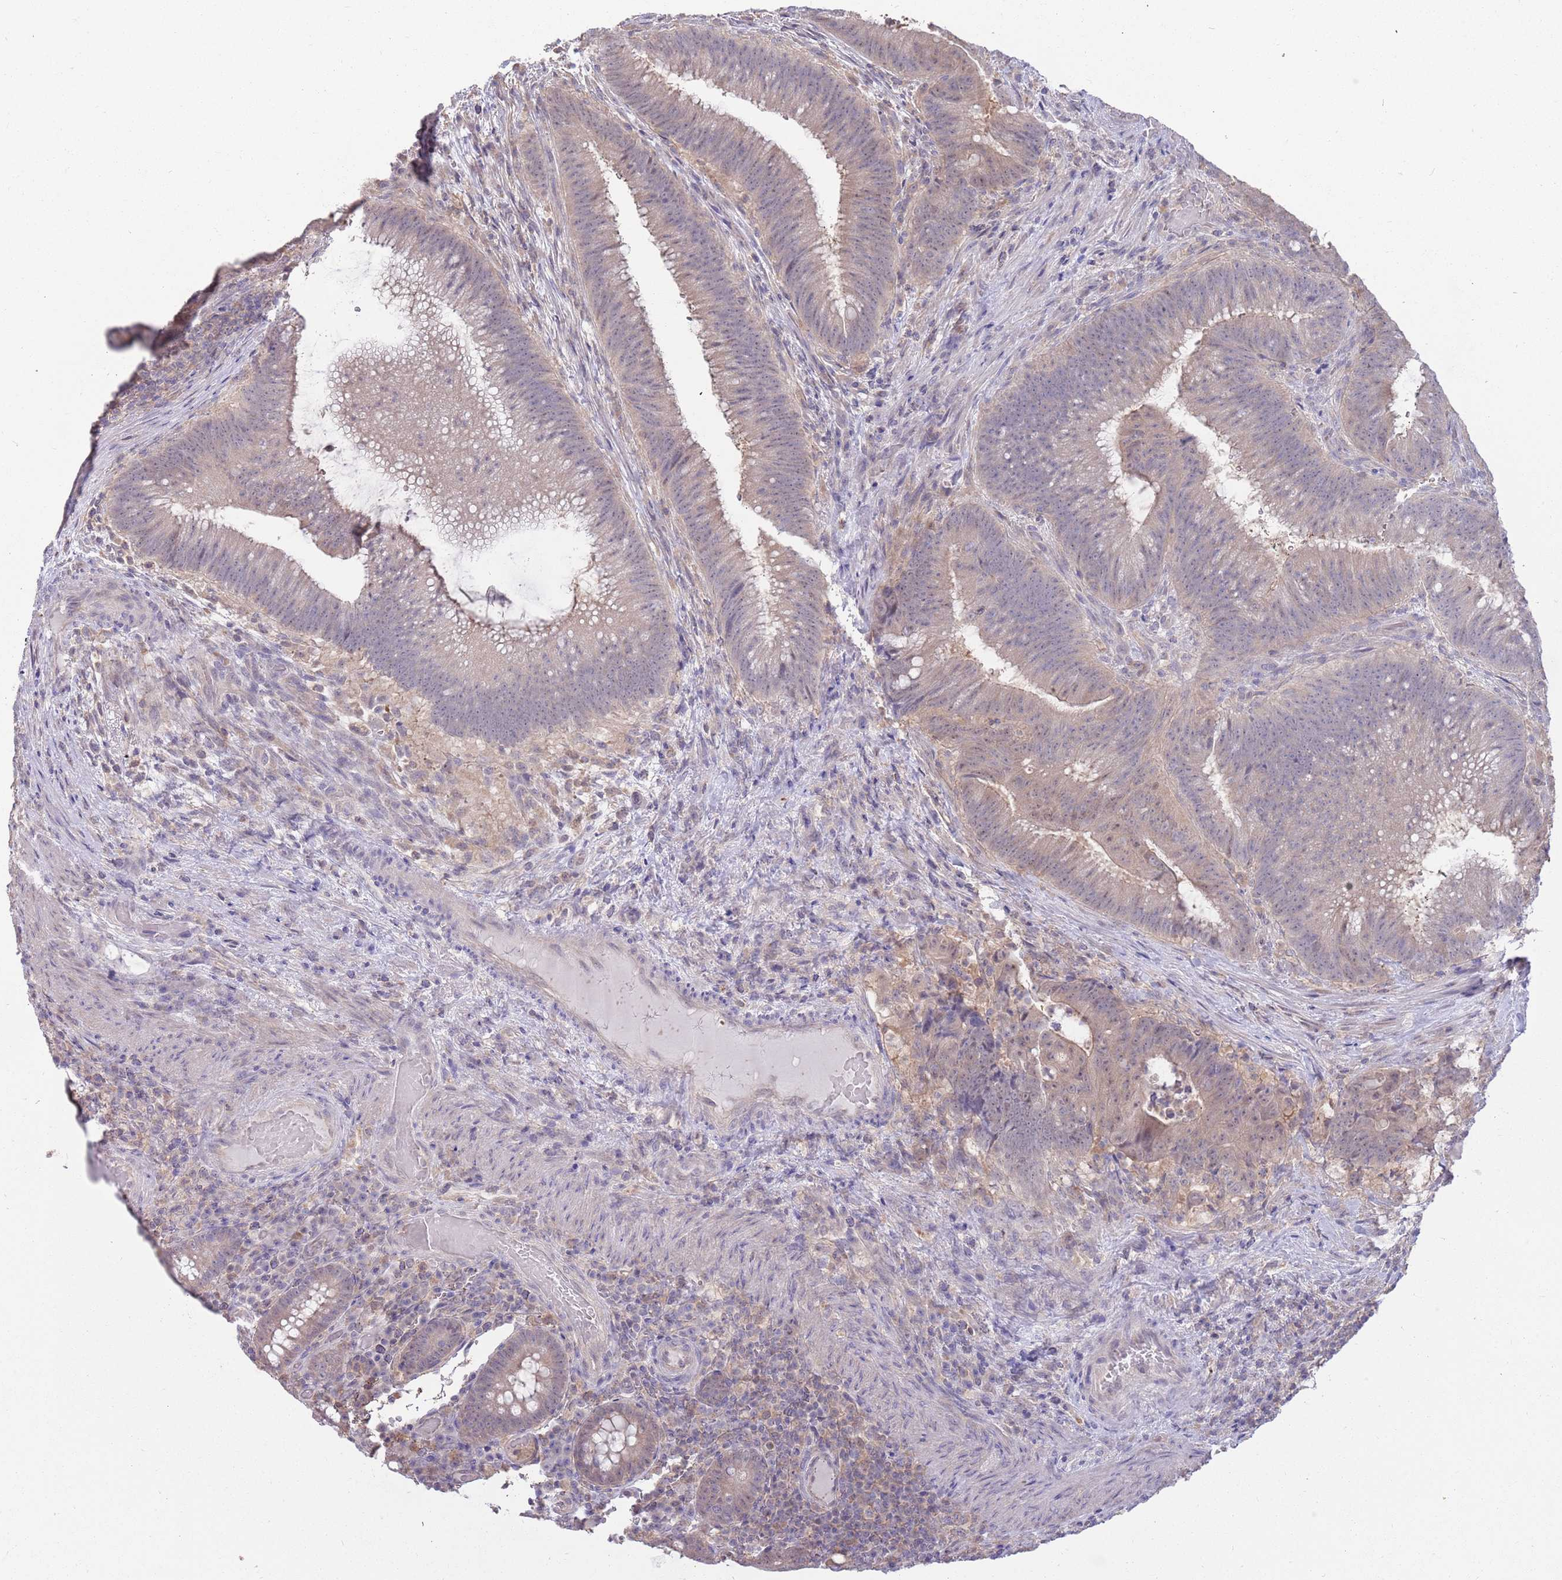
{"staining": {"intensity": "weak", "quantity": ">75%", "location": "cytoplasmic/membranous,nuclear"}, "tissue": "colorectal cancer", "cell_type": "Tumor cells", "image_type": "cancer", "snomed": [{"axis": "morphology", "description": "Adenocarcinoma, NOS"}, {"axis": "topography", "description": "Colon"}], "caption": "Colorectal cancer was stained to show a protein in brown. There is low levels of weak cytoplasmic/membranous and nuclear positivity in about >75% of tumor cells.", "gene": "AP5S1", "patient": {"sex": "female", "age": 43}}